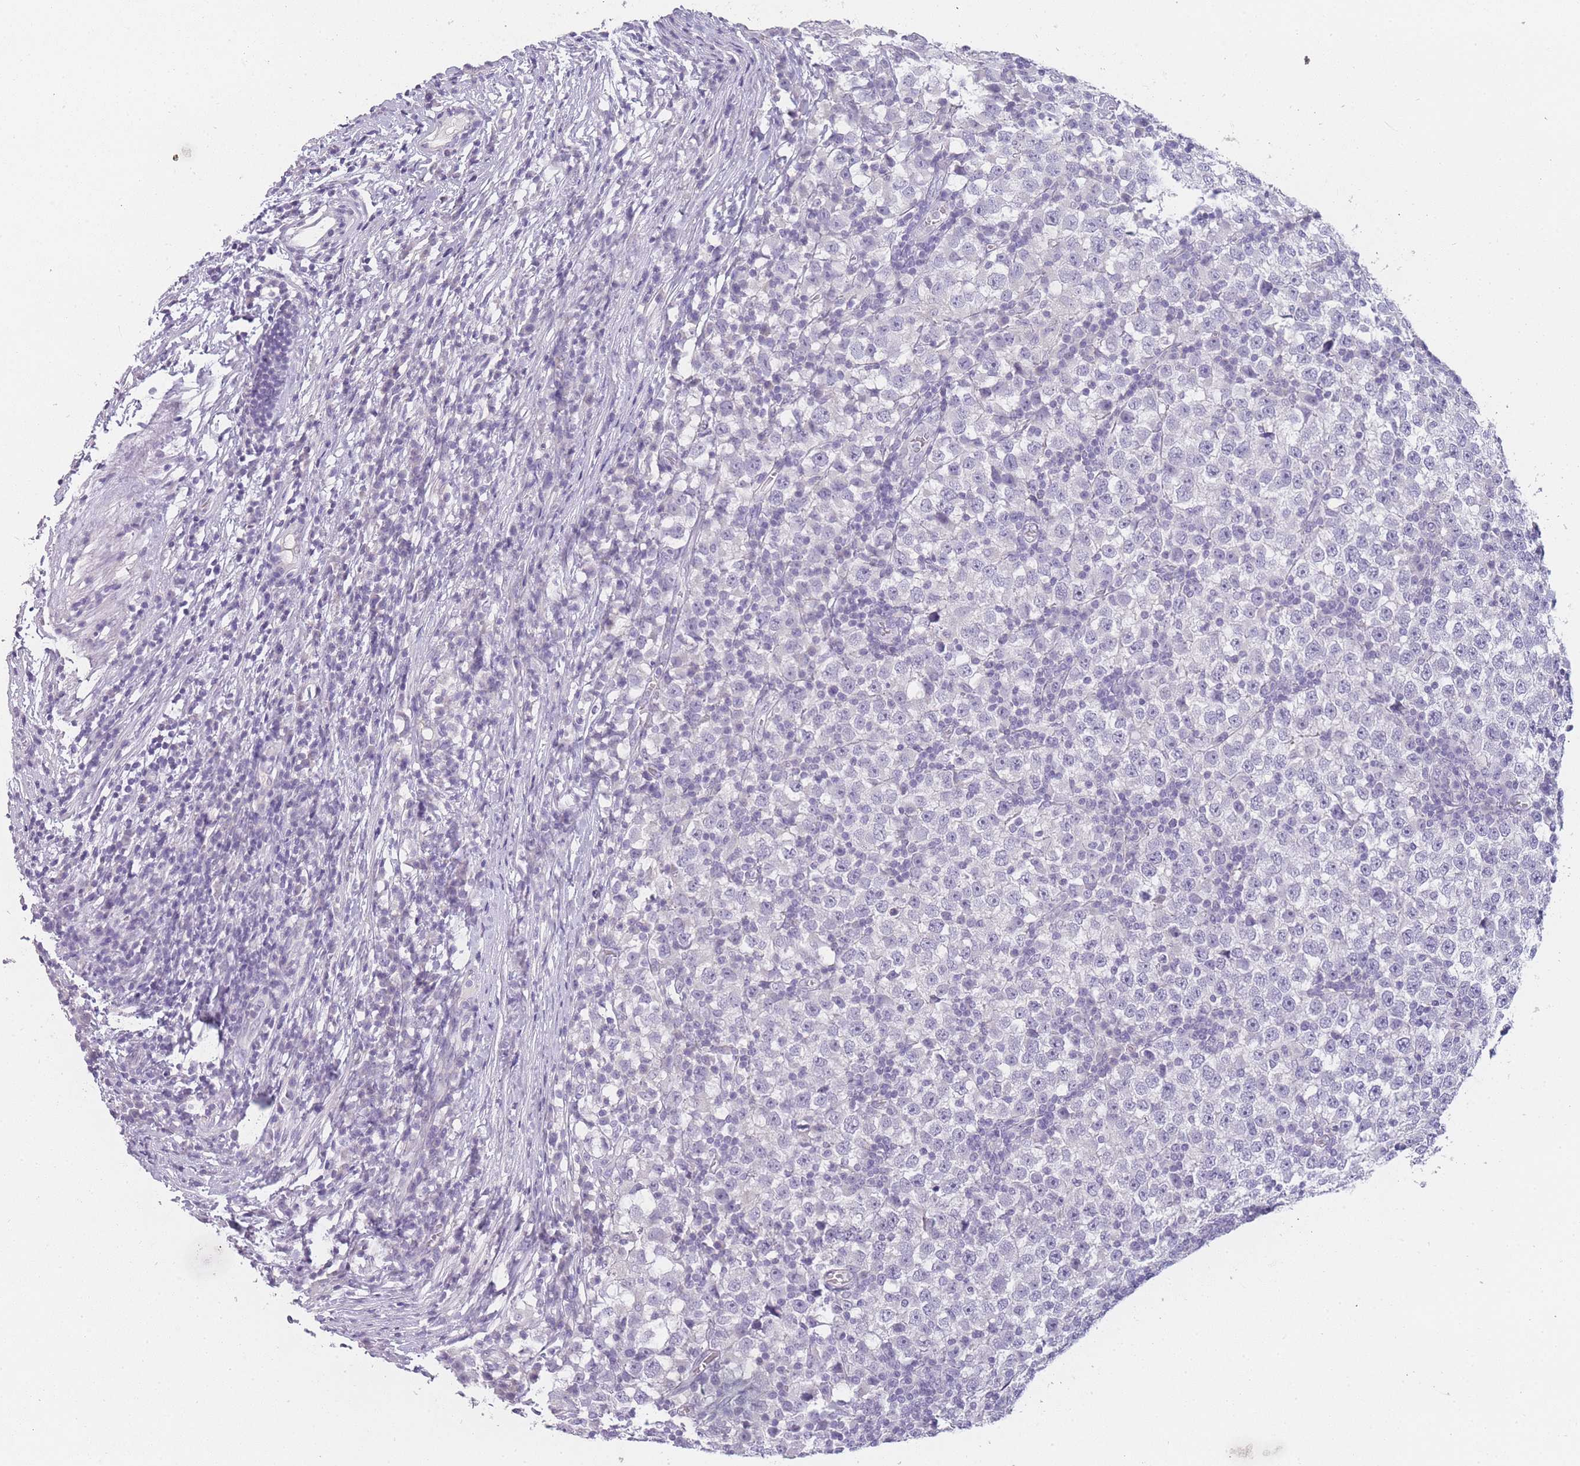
{"staining": {"intensity": "negative", "quantity": "none", "location": "none"}, "tissue": "testis cancer", "cell_type": "Tumor cells", "image_type": "cancer", "snomed": [{"axis": "morphology", "description": "Seminoma, NOS"}, {"axis": "topography", "description": "Testis"}], "caption": "Tumor cells are negative for brown protein staining in testis cancer (seminoma).", "gene": "INS", "patient": {"sex": "male", "age": 65}}